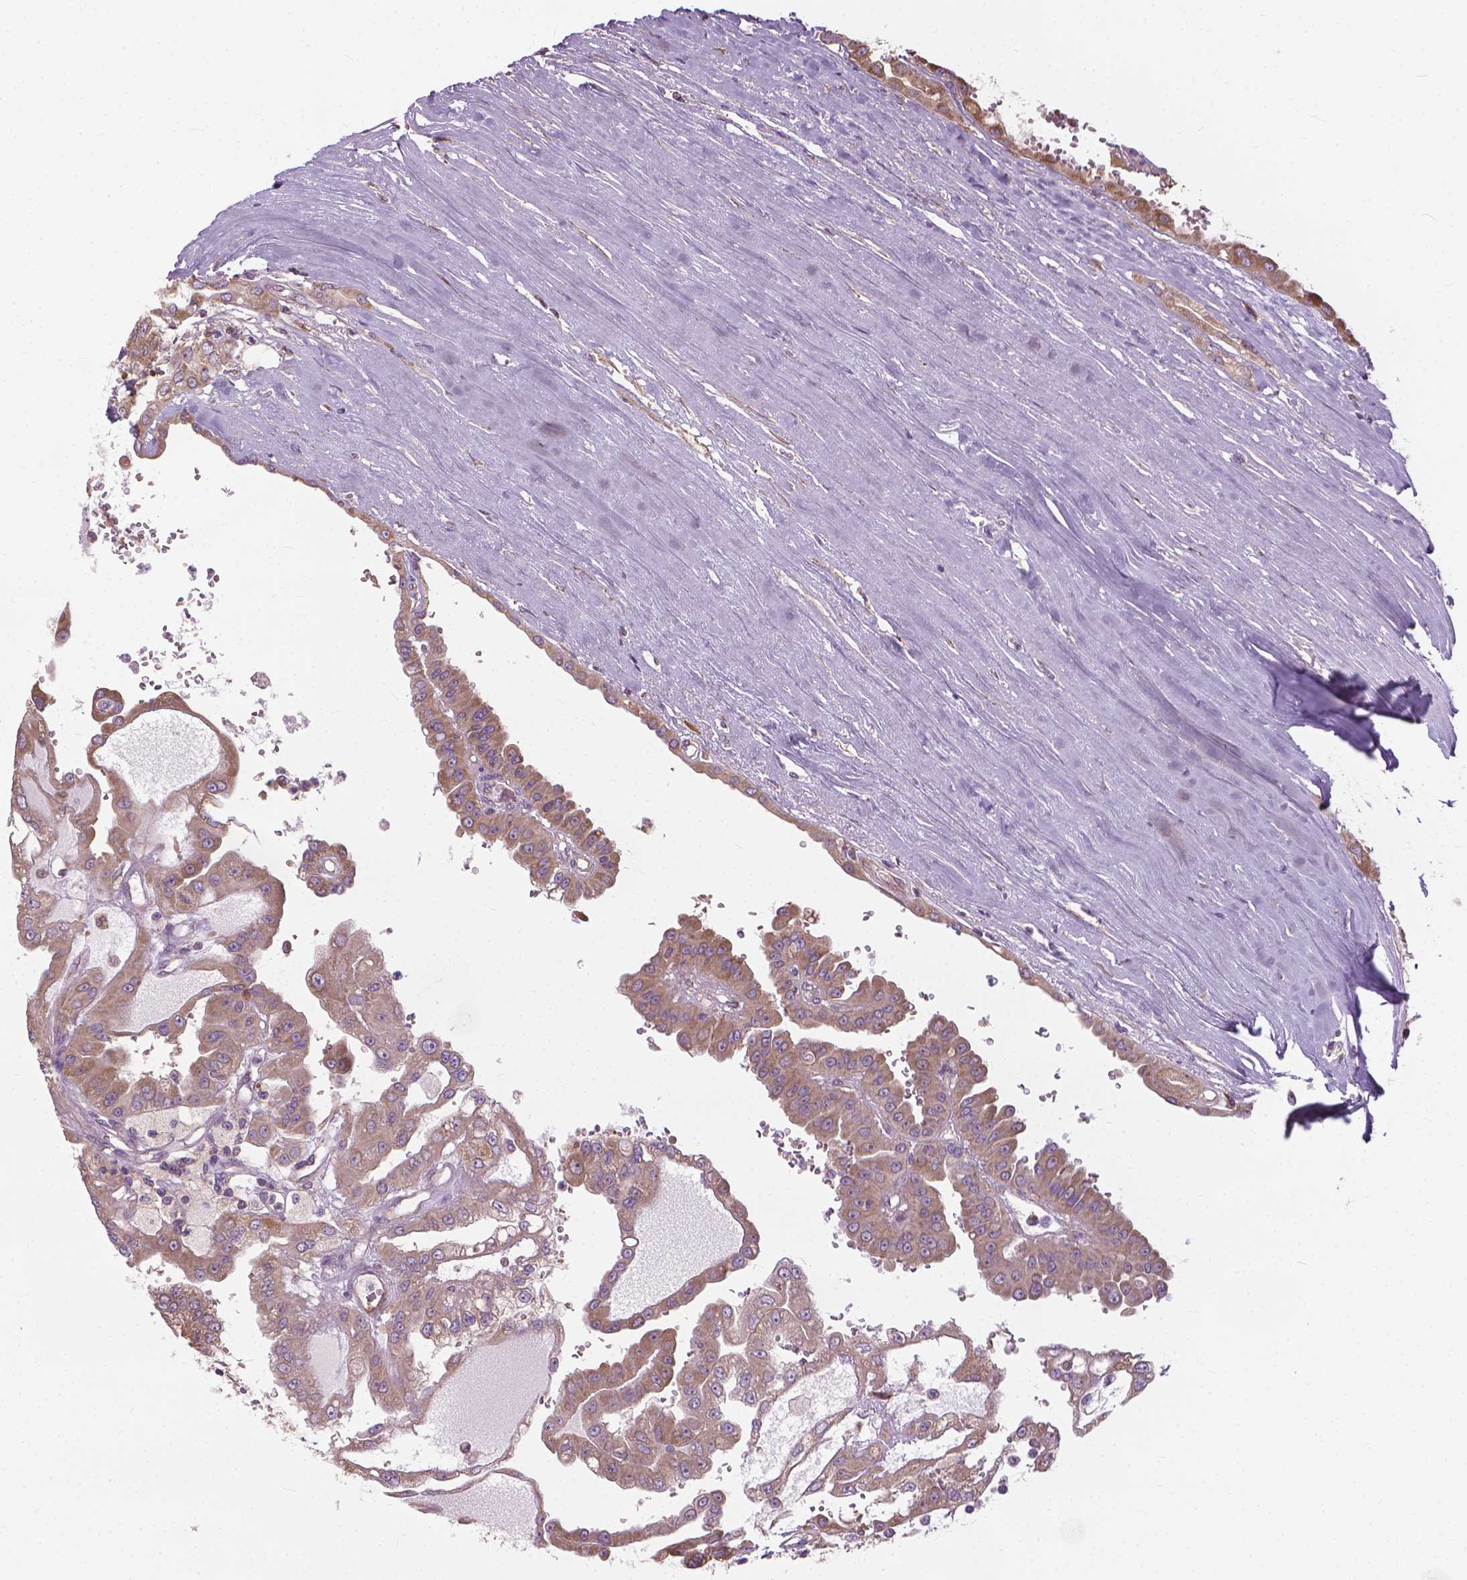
{"staining": {"intensity": "moderate", "quantity": "25%-75%", "location": "cytoplasmic/membranous"}, "tissue": "renal cancer", "cell_type": "Tumor cells", "image_type": "cancer", "snomed": [{"axis": "morphology", "description": "Adenocarcinoma, NOS"}, {"axis": "topography", "description": "Kidney"}], "caption": "Immunohistochemistry of human renal adenocarcinoma shows medium levels of moderate cytoplasmic/membranous positivity in approximately 25%-75% of tumor cells.", "gene": "NUDT1", "patient": {"sex": "male", "age": 58}}